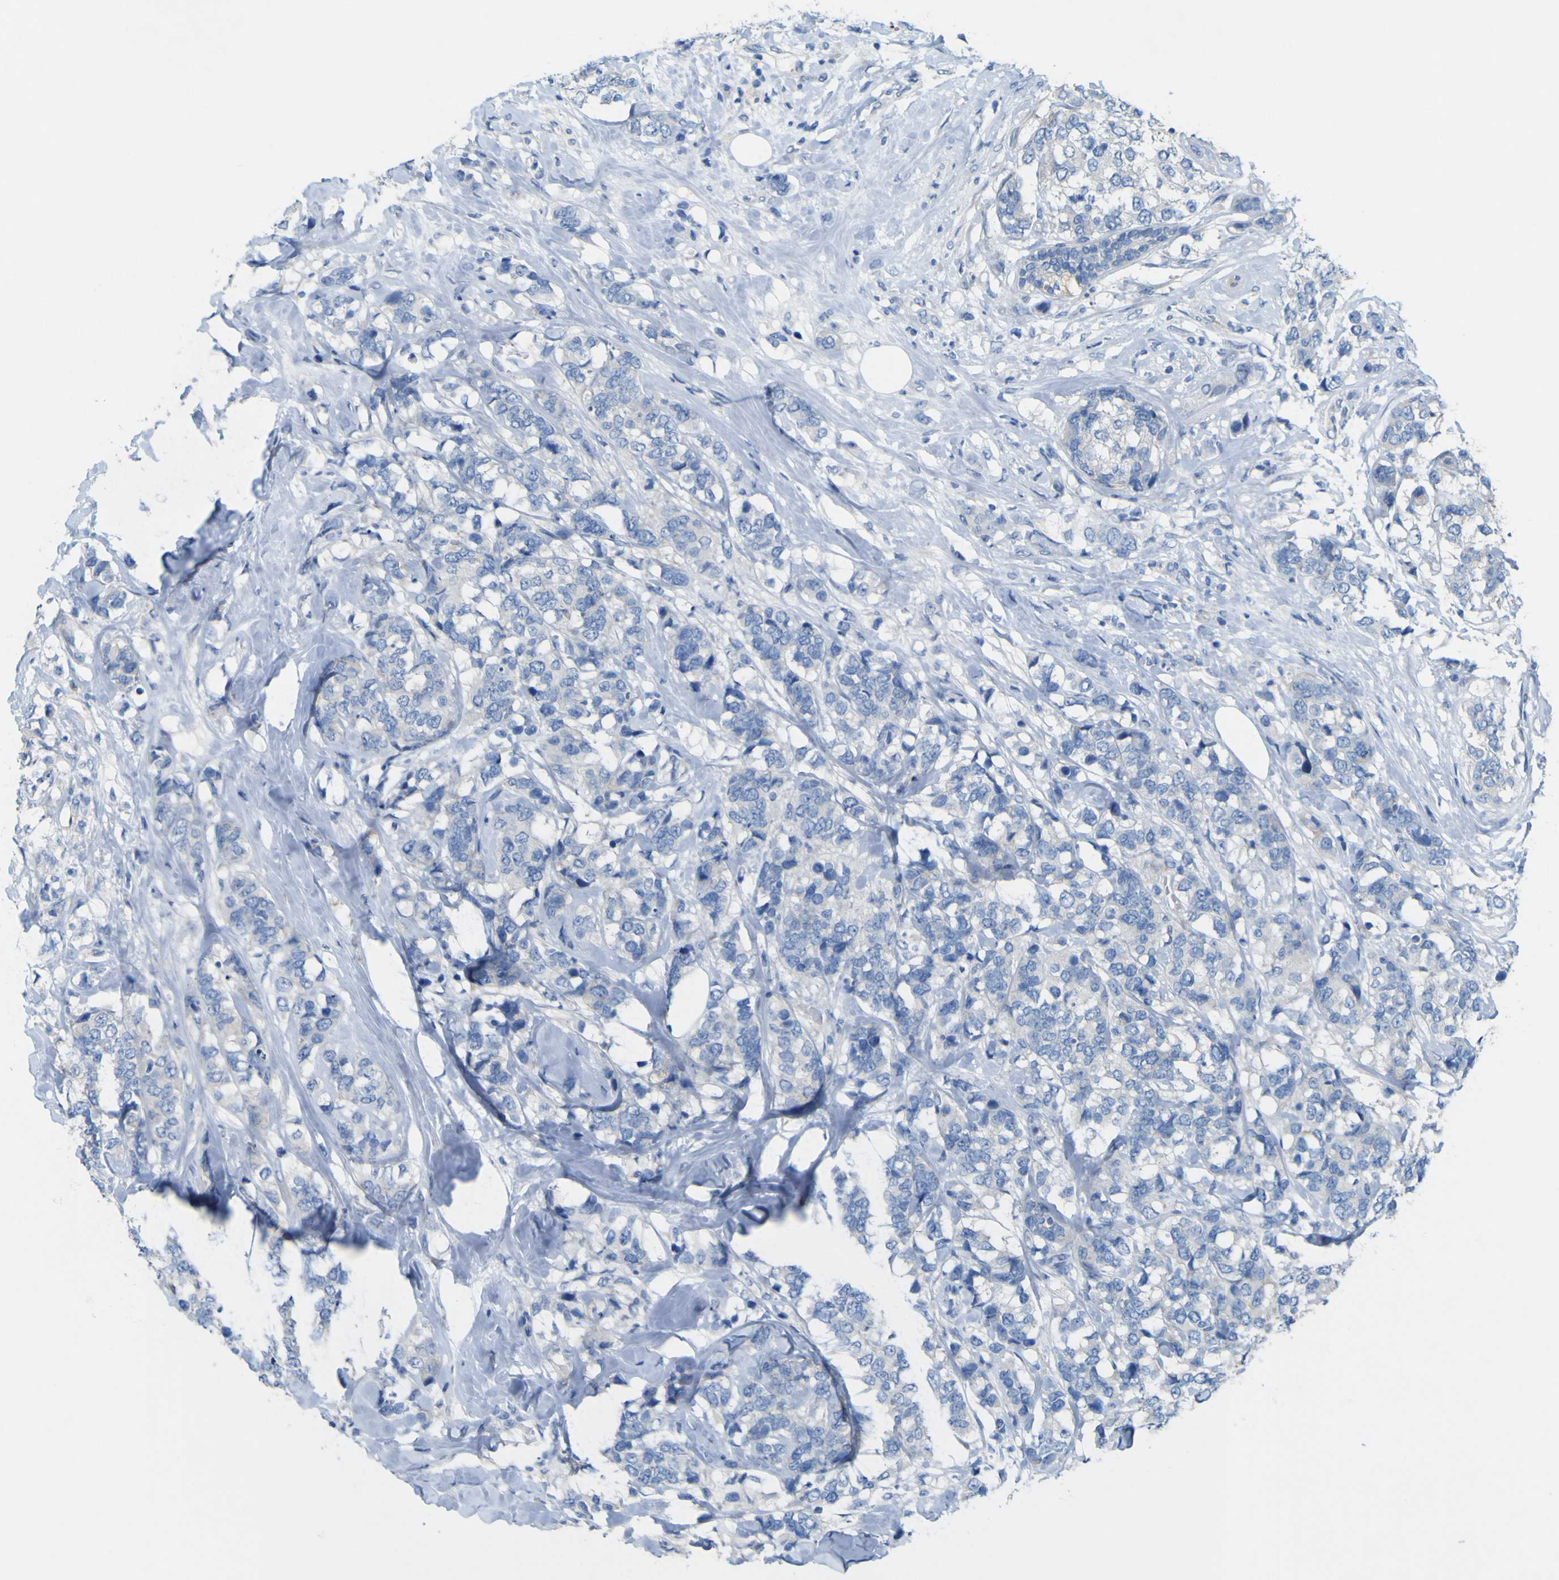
{"staining": {"intensity": "negative", "quantity": "none", "location": "none"}, "tissue": "breast cancer", "cell_type": "Tumor cells", "image_type": "cancer", "snomed": [{"axis": "morphology", "description": "Lobular carcinoma"}, {"axis": "topography", "description": "Breast"}], "caption": "Immunohistochemistry (IHC) histopathology image of neoplastic tissue: human lobular carcinoma (breast) stained with DAB (3,3'-diaminobenzidine) shows no significant protein expression in tumor cells.", "gene": "MYEOV", "patient": {"sex": "female", "age": 59}}